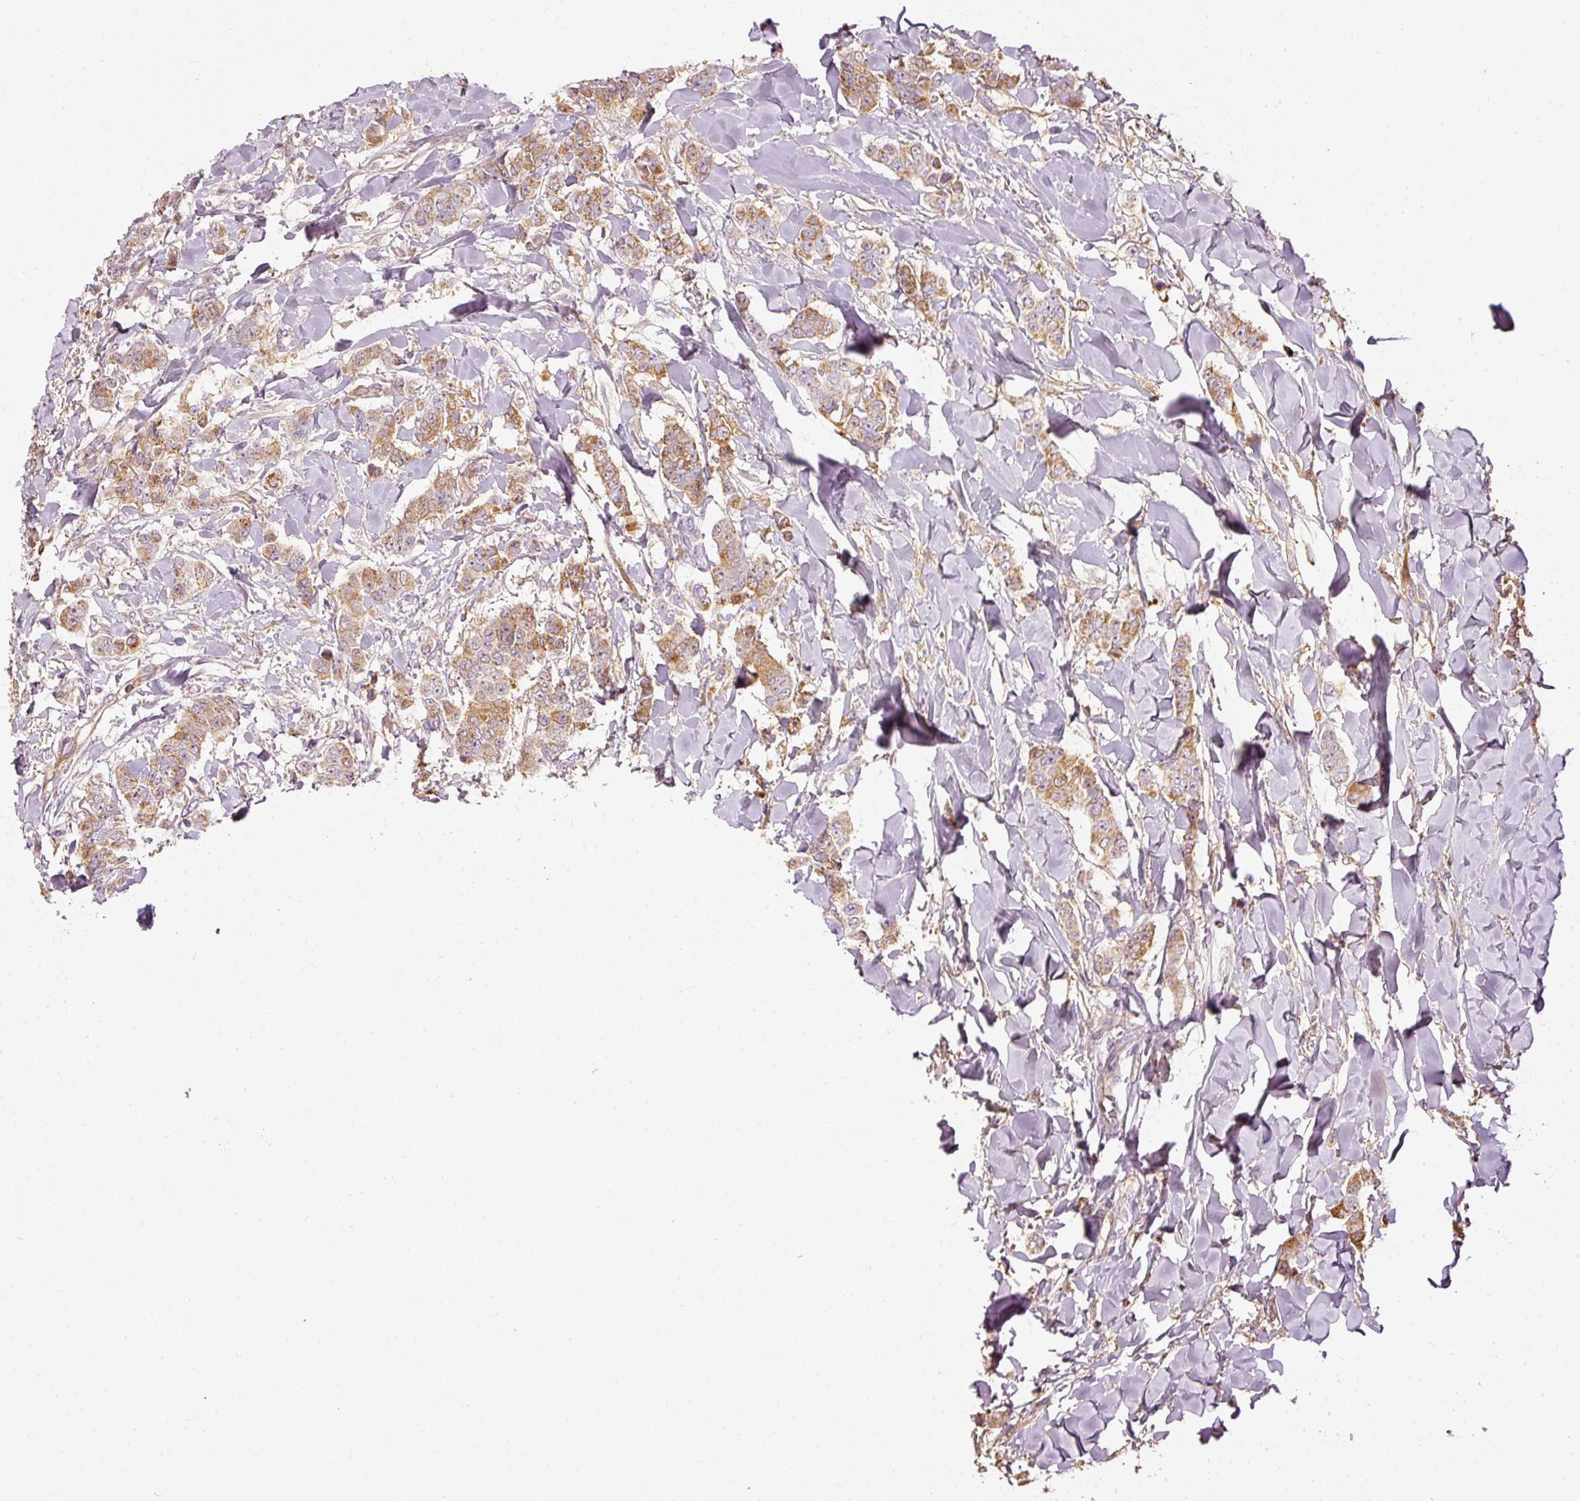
{"staining": {"intensity": "moderate", "quantity": ">75%", "location": "cytoplasmic/membranous"}, "tissue": "breast cancer", "cell_type": "Tumor cells", "image_type": "cancer", "snomed": [{"axis": "morphology", "description": "Duct carcinoma"}, {"axis": "topography", "description": "Breast"}], "caption": "DAB immunohistochemical staining of breast cancer reveals moderate cytoplasmic/membranous protein expression in approximately >75% of tumor cells.", "gene": "SERPING1", "patient": {"sex": "female", "age": 40}}